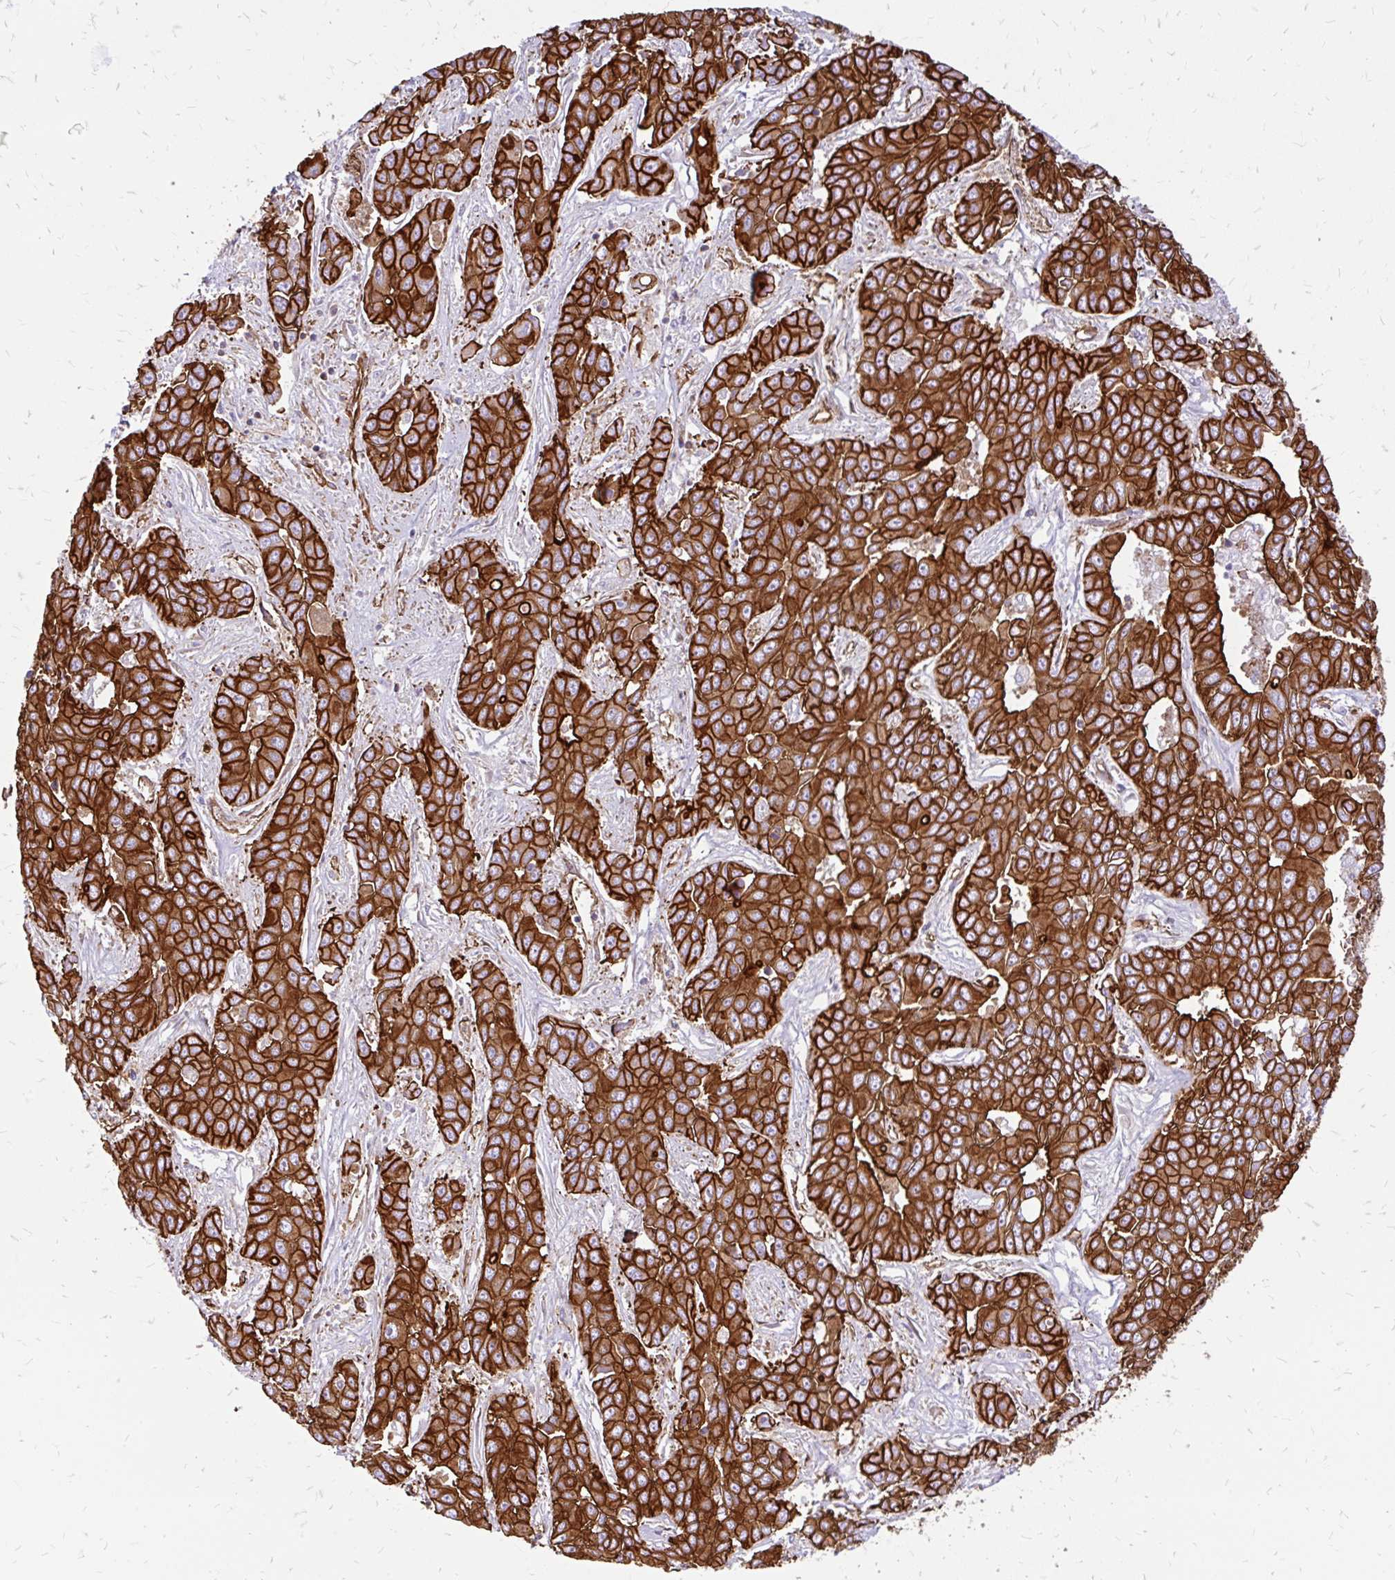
{"staining": {"intensity": "strong", "quantity": ">75%", "location": "cytoplasmic/membranous"}, "tissue": "liver cancer", "cell_type": "Tumor cells", "image_type": "cancer", "snomed": [{"axis": "morphology", "description": "Cholangiocarcinoma"}, {"axis": "topography", "description": "Liver"}], "caption": "Protein staining by immunohistochemistry (IHC) exhibits strong cytoplasmic/membranous positivity in approximately >75% of tumor cells in liver cholangiocarcinoma. (DAB (3,3'-diaminobenzidine) = brown stain, brightfield microscopy at high magnification).", "gene": "MAP1LC3B", "patient": {"sex": "female", "age": 52}}